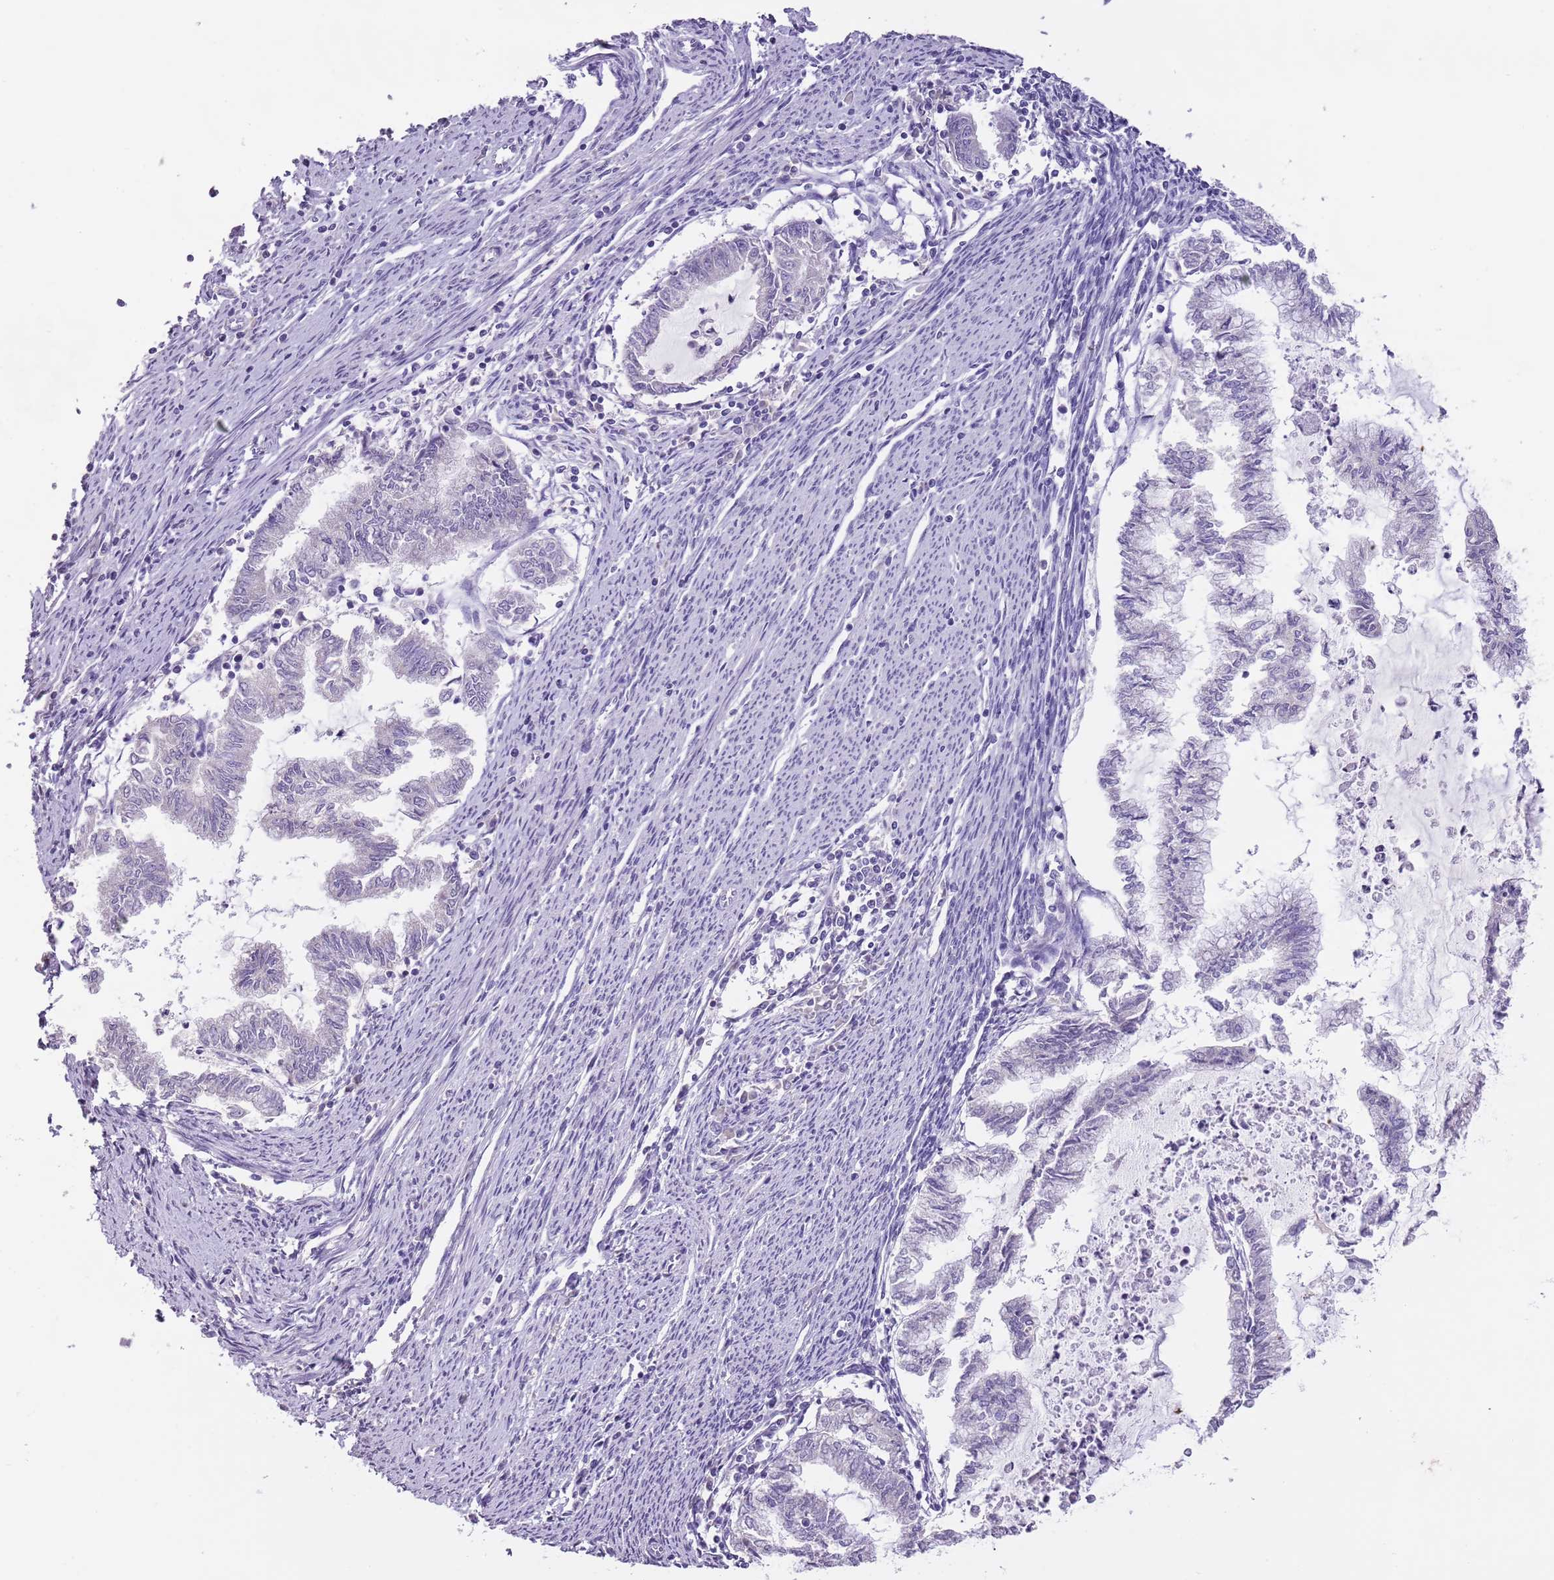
{"staining": {"intensity": "negative", "quantity": "none", "location": "none"}, "tissue": "endometrial cancer", "cell_type": "Tumor cells", "image_type": "cancer", "snomed": [{"axis": "morphology", "description": "Adenocarcinoma, NOS"}, {"axis": "topography", "description": "Endometrium"}], "caption": "An immunohistochemistry micrograph of adenocarcinoma (endometrial) is shown. There is no staining in tumor cells of adenocarcinoma (endometrial).", "gene": "SLC35E3", "patient": {"sex": "female", "age": 79}}